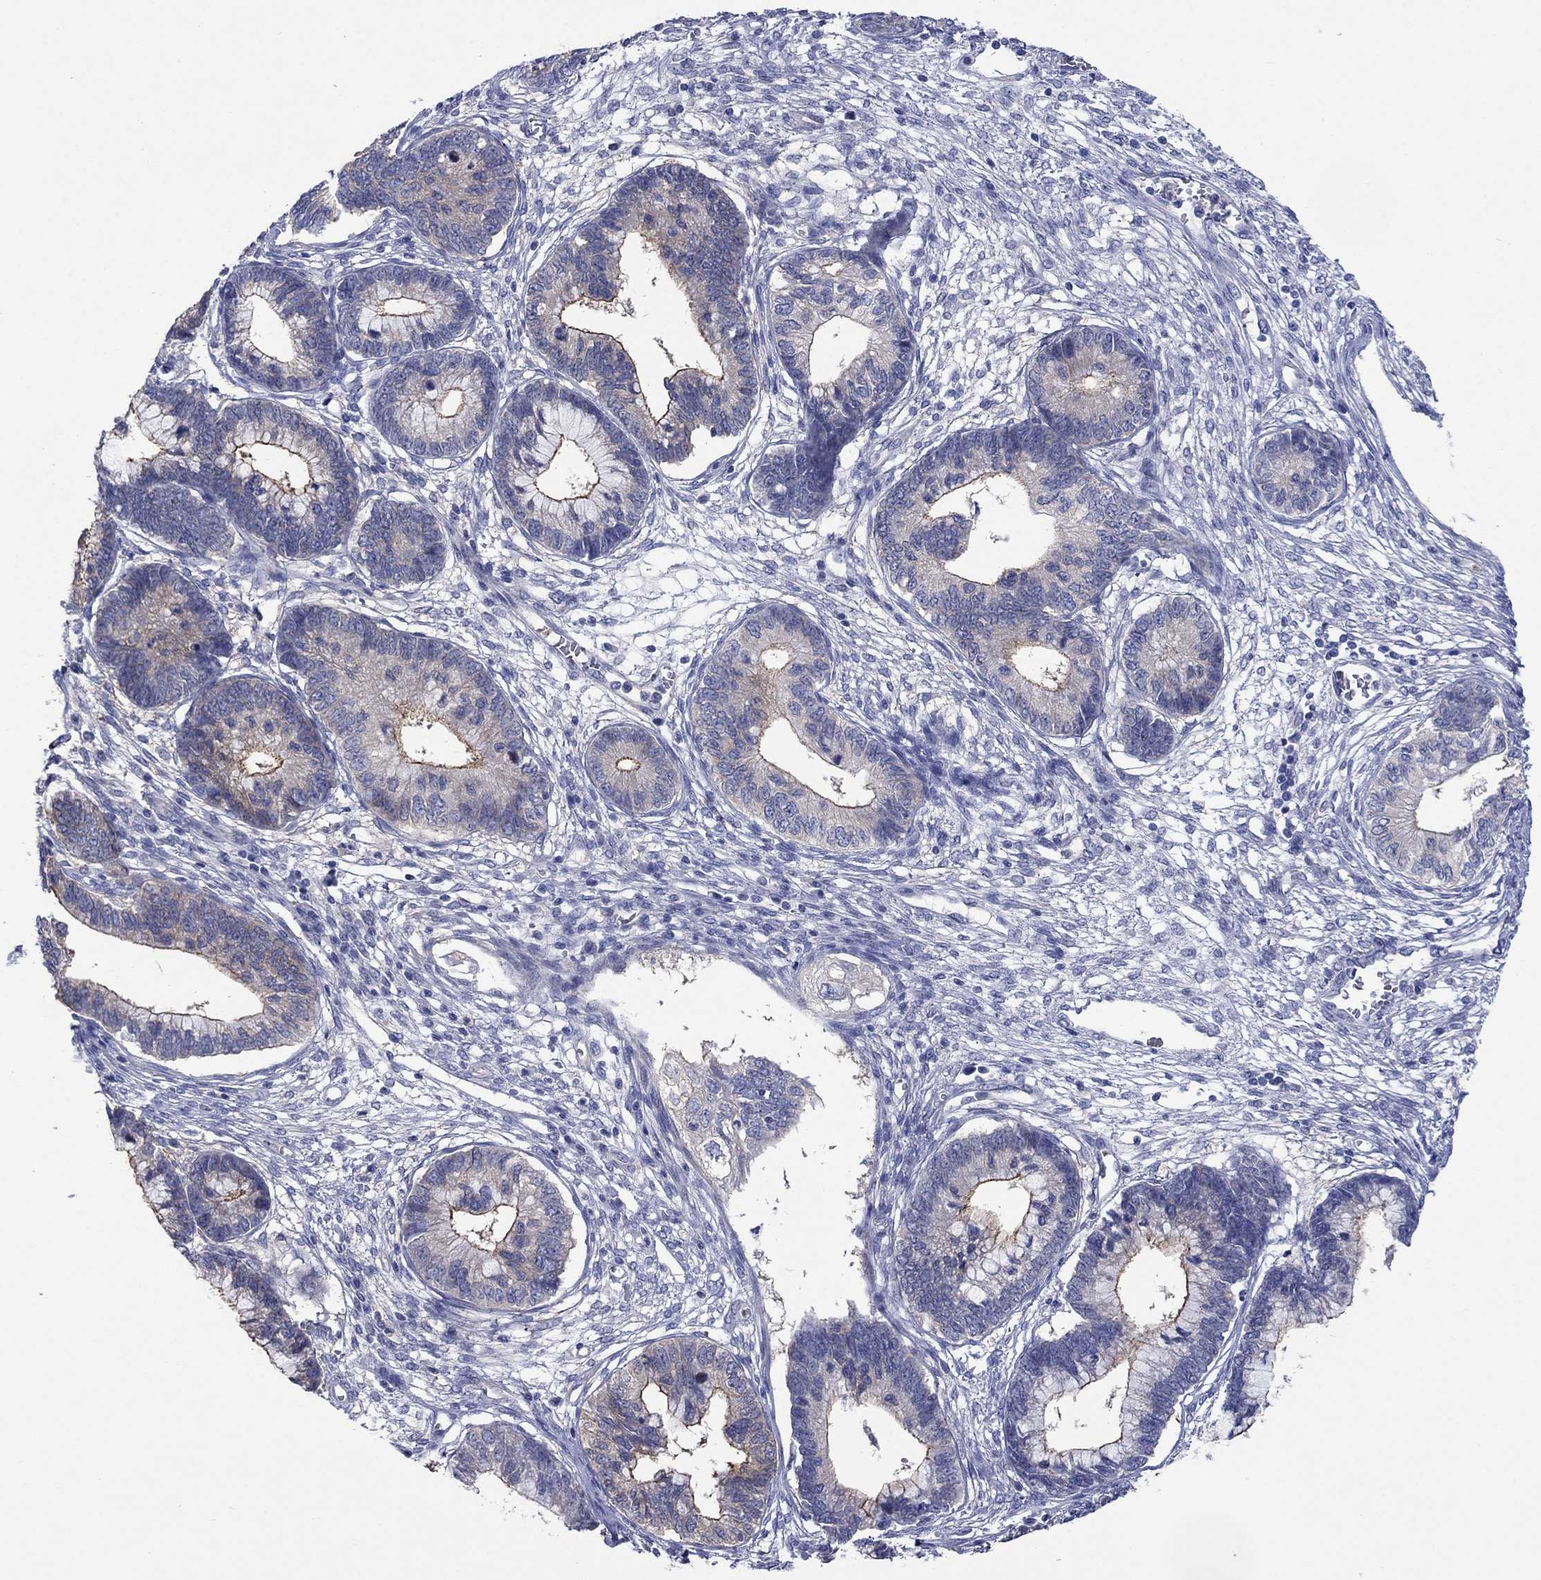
{"staining": {"intensity": "strong", "quantity": "<25%", "location": "cytoplasmic/membranous"}, "tissue": "cervical cancer", "cell_type": "Tumor cells", "image_type": "cancer", "snomed": [{"axis": "morphology", "description": "Adenocarcinoma, NOS"}, {"axis": "topography", "description": "Cervix"}], "caption": "Immunohistochemistry (IHC) micrograph of neoplastic tissue: human cervical adenocarcinoma stained using IHC displays medium levels of strong protein expression localized specifically in the cytoplasmic/membranous of tumor cells, appearing as a cytoplasmic/membranous brown color.", "gene": "TPRN", "patient": {"sex": "female", "age": 44}}